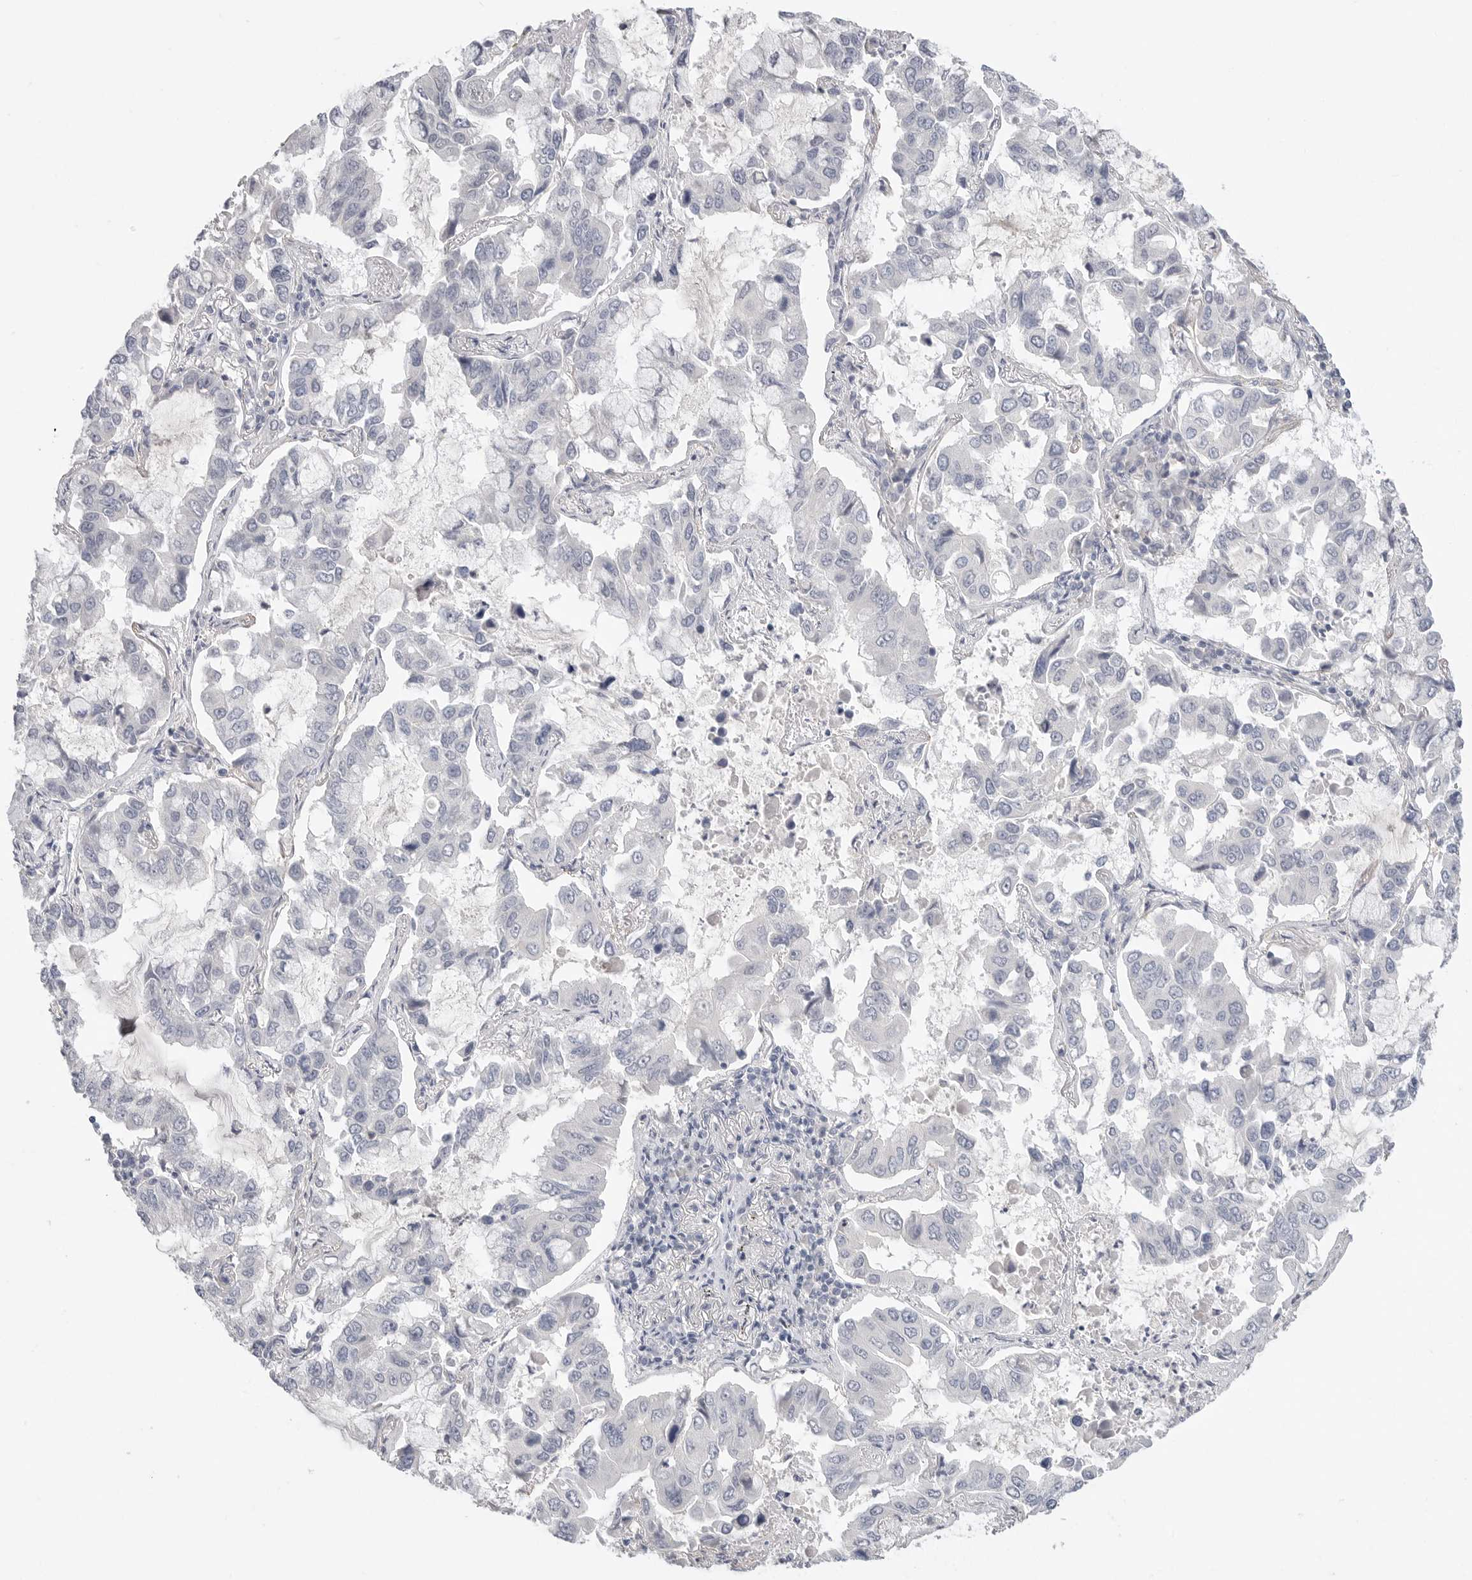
{"staining": {"intensity": "negative", "quantity": "none", "location": "none"}, "tissue": "lung cancer", "cell_type": "Tumor cells", "image_type": "cancer", "snomed": [{"axis": "morphology", "description": "Adenocarcinoma, NOS"}, {"axis": "topography", "description": "Lung"}], "caption": "The photomicrograph reveals no significant positivity in tumor cells of lung adenocarcinoma.", "gene": "FBN2", "patient": {"sex": "male", "age": 64}}